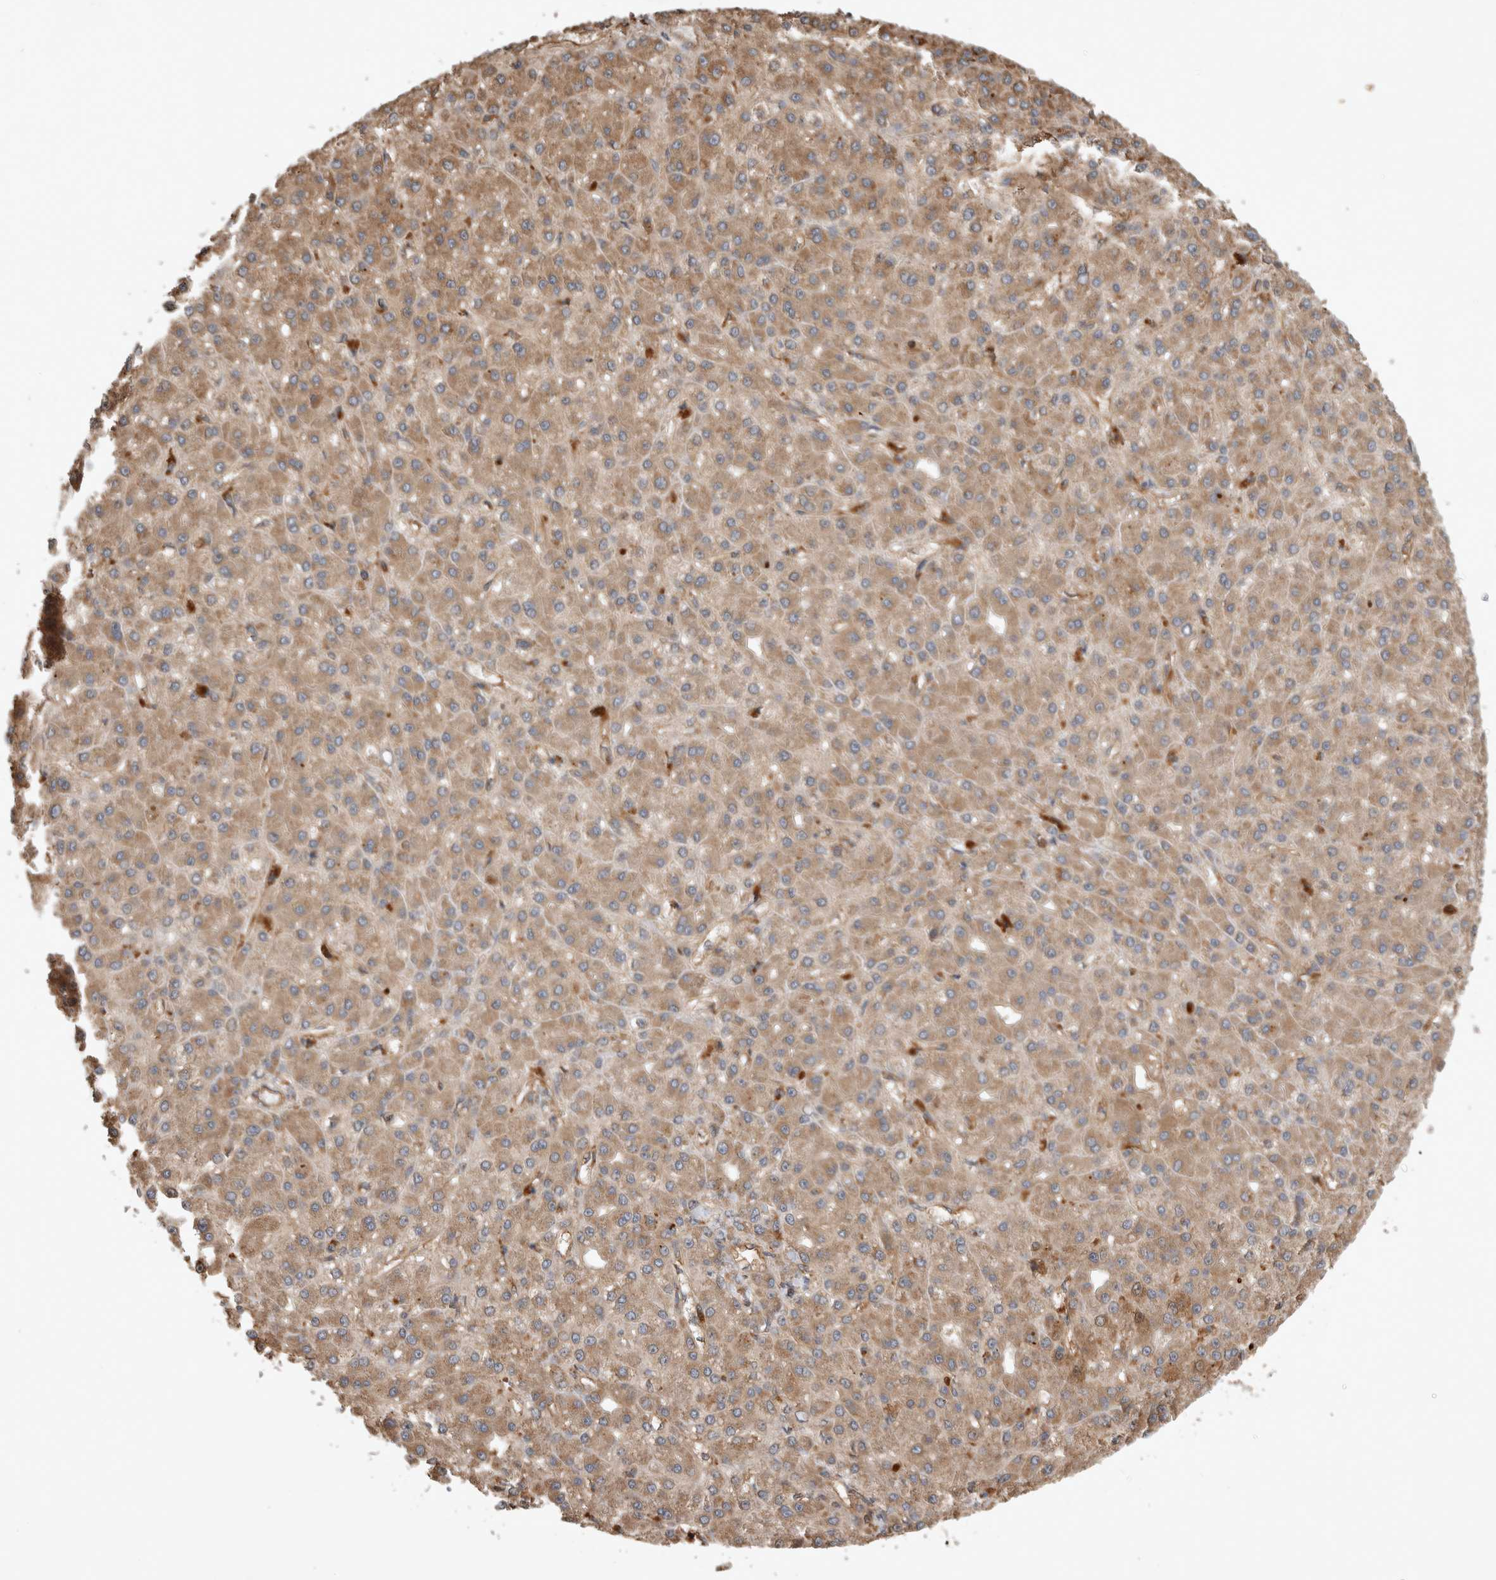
{"staining": {"intensity": "moderate", "quantity": ">75%", "location": "cytoplasmic/membranous"}, "tissue": "liver cancer", "cell_type": "Tumor cells", "image_type": "cancer", "snomed": [{"axis": "morphology", "description": "Carcinoma, Hepatocellular, NOS"}, {"axis": "topography", "description": "Liver"}], "caption": "Tumor cells show moderate cytoplasmic/membranous positivity in approximately >75% of cells in liver cancer (hepatocellular carcinoma).", "gene": "SERAC1", "patient": {"sex": "male", "age": 67}}